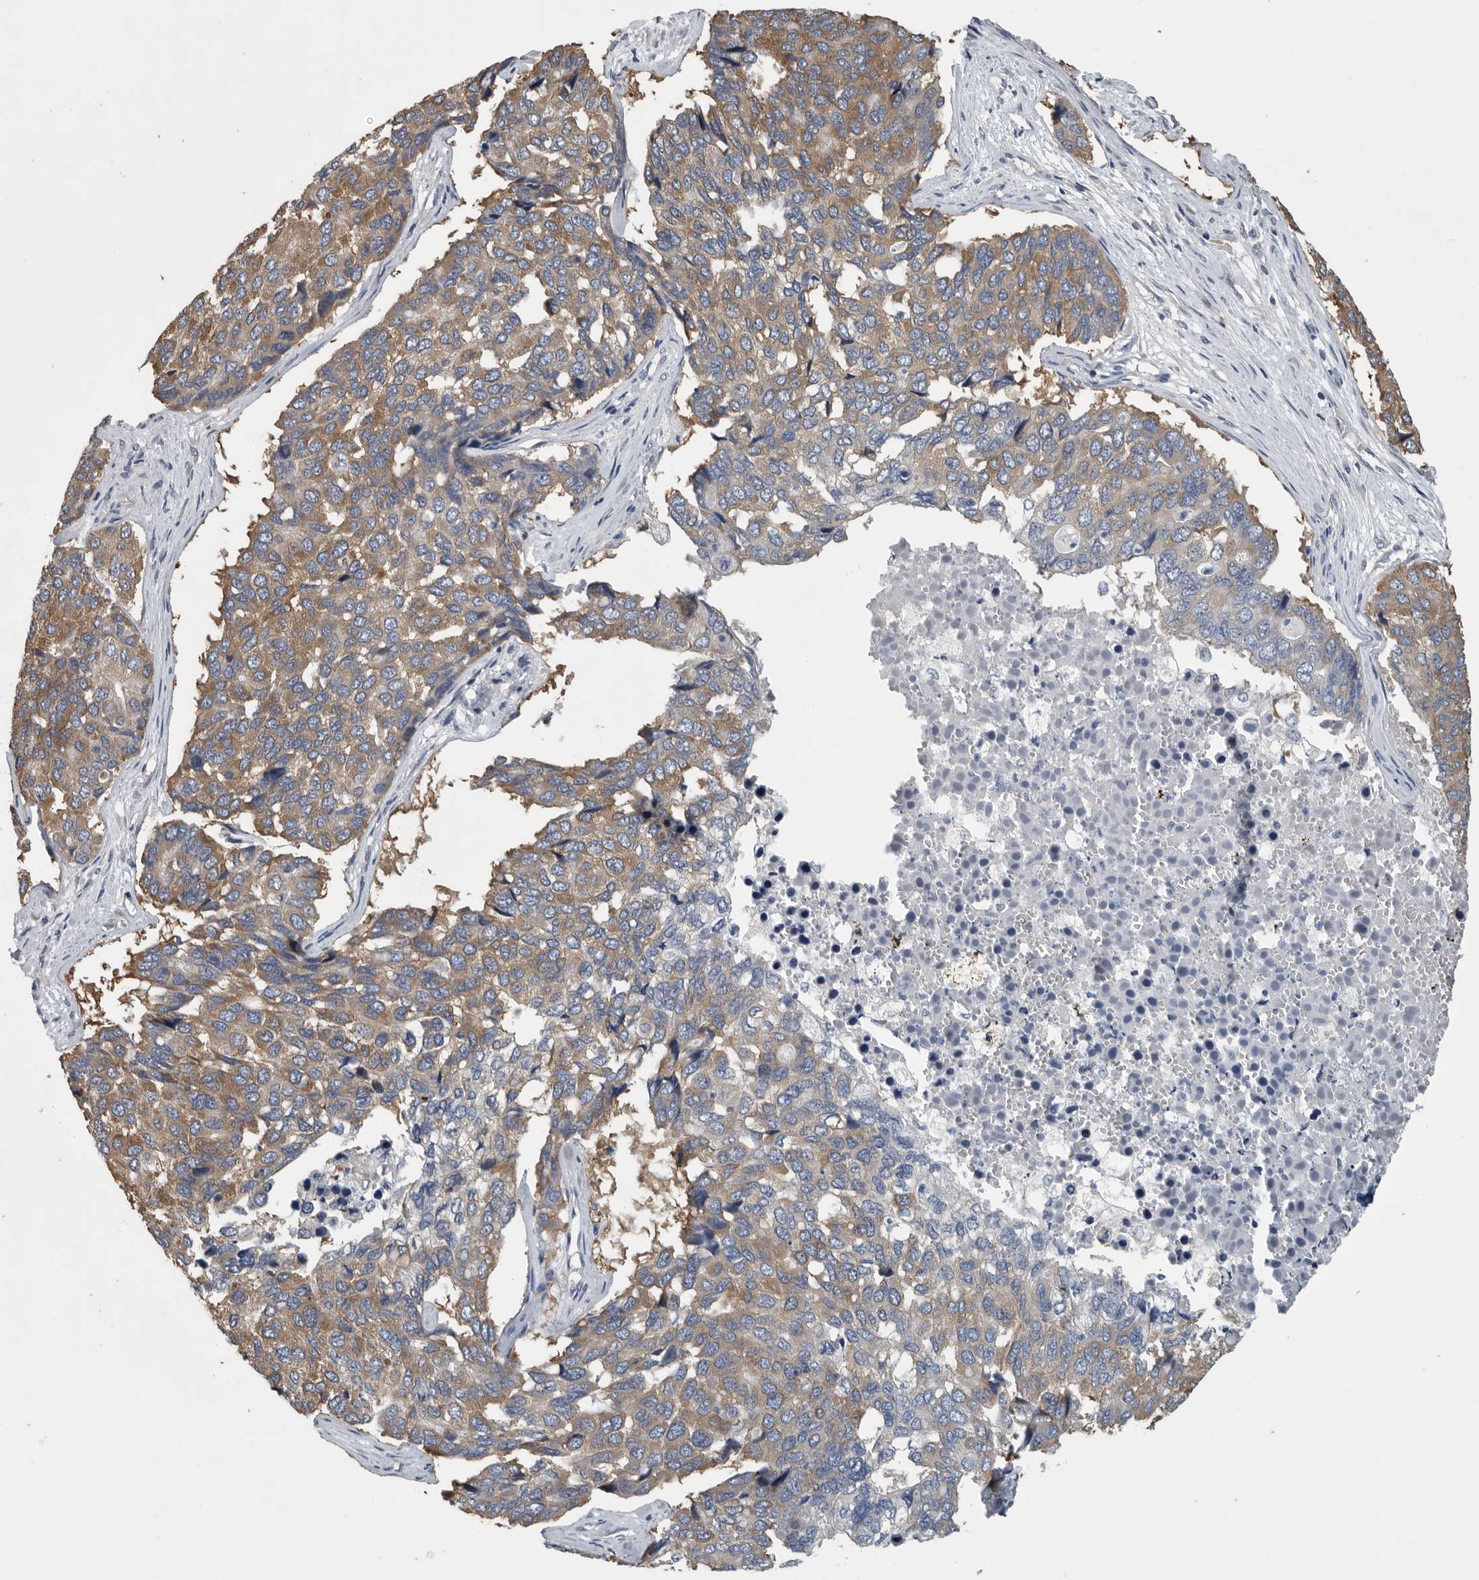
{"staining": {"intensity": "moderate", "quantity": ">75%", "location": "cytoplasmic/membranous"}, "tissue": "pancreatic cancer", "cell_type": "Tumor cells", "image_type": "cancer", "snomed": [{"axis": "morphology", "description": "Adenocarcinoma, NOS"}, {"axis": "topography", "description": "Pancreas"}], "caption": "Protein expression analysis of adenocarcinoma (pancreatic) displays moderate cytoplasmic/membranous positivity in approximately >75% of tumor cells.", "gene": "PDCD4", "patient": {"sex": "male", "age": 50}}